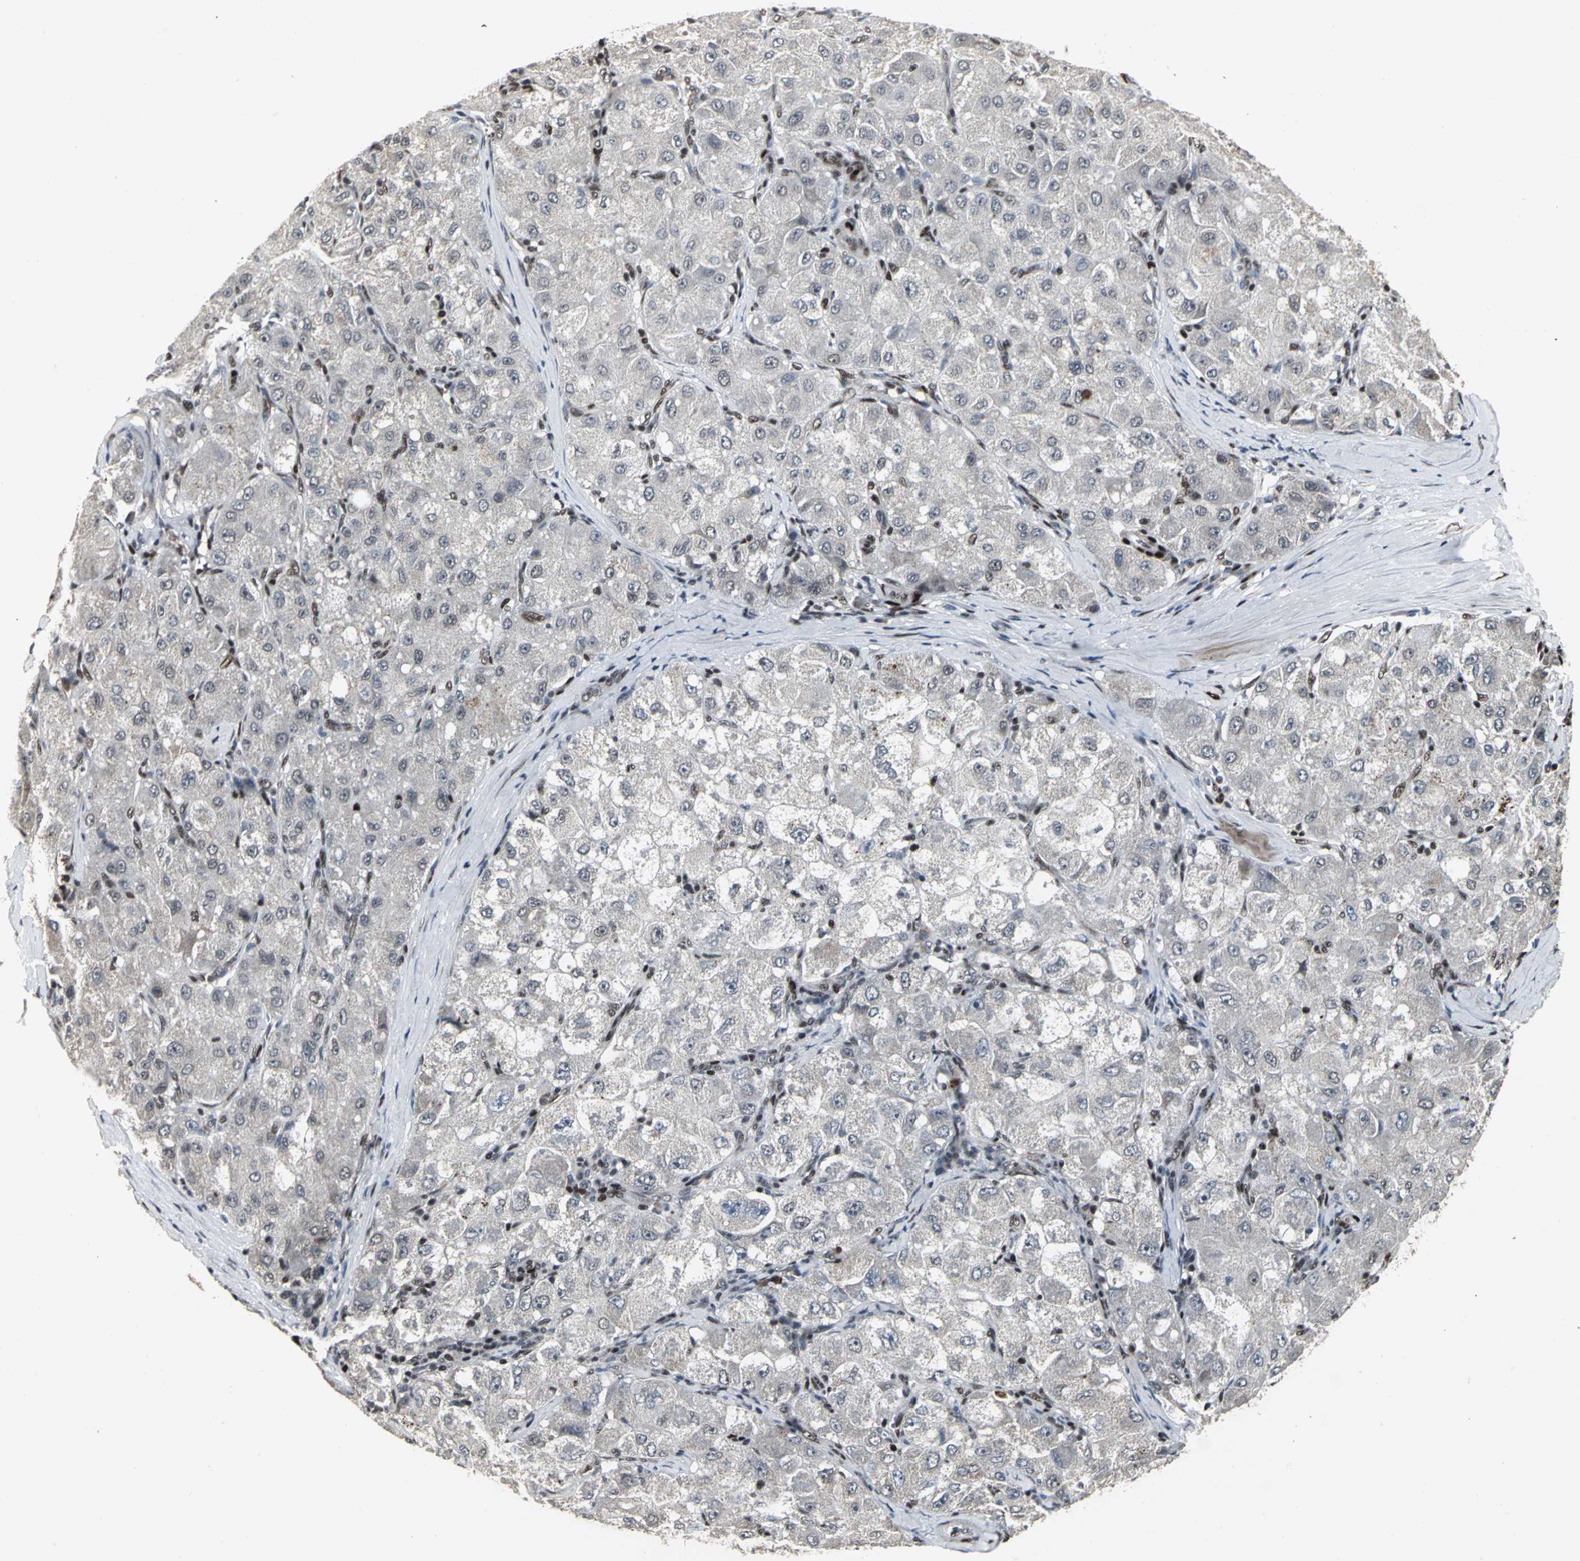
{"staining": {"intensity": "weak", "quantity": "<25%", "location": "cytoplasmic/membranous"}, "tissue": "liver cancer", "cell_type": "Tumor cells", "image_type": "cancer", "snomed": [{"axis": "morphology", "description": "Carcinoma, Hepatocellular, NOS"}, {"axis": "topography", "description": "Liver"}], "caption": "A high-resolution histopathology image shows IHC staining of liver cancer, which reveals no significant expression in tumor cells.", "gene": "SRF", "patient": {"sex": "male", "age": 80}}